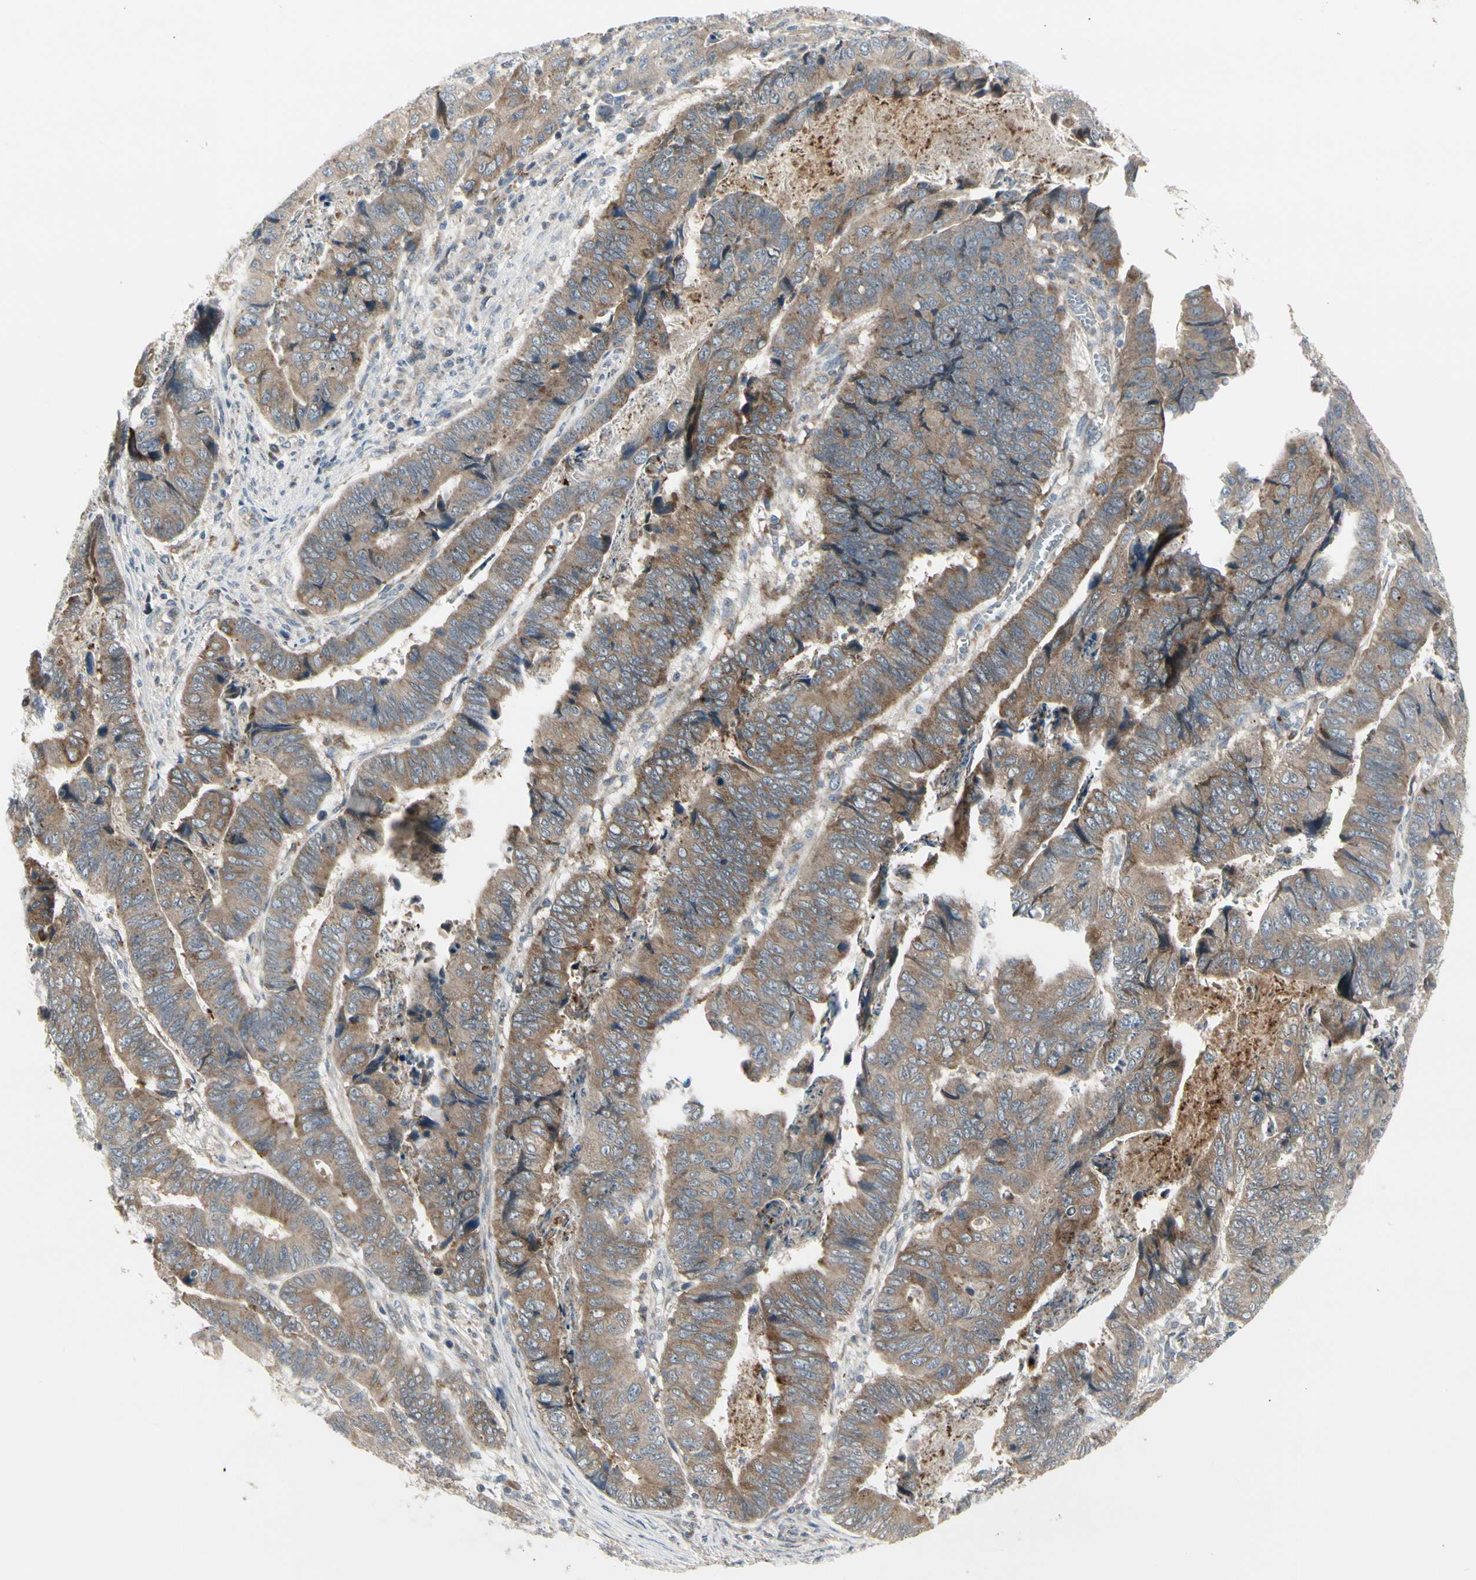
{"staining": {"intensity": "weak", "quantity": ">75%", "location": "cytoplasmic/membranous"}, "tissue": "stomach cancer", "cell_type": "Tumor cells", "image_type": "cancer", "snomed": [{"axis": "morphology", "description": "Adenocarcinoma, NOS"}, {"axis": "topography", "description": "Stomach, lower"}], "caption": "Immunohistochemical staining of stomach cancer reveals low levels of weak cytoplasmic/membranous positivity in approximately >75% of tumor cells.", "gene": "GRN", "patient": {"sex": "male", "age": 77}}